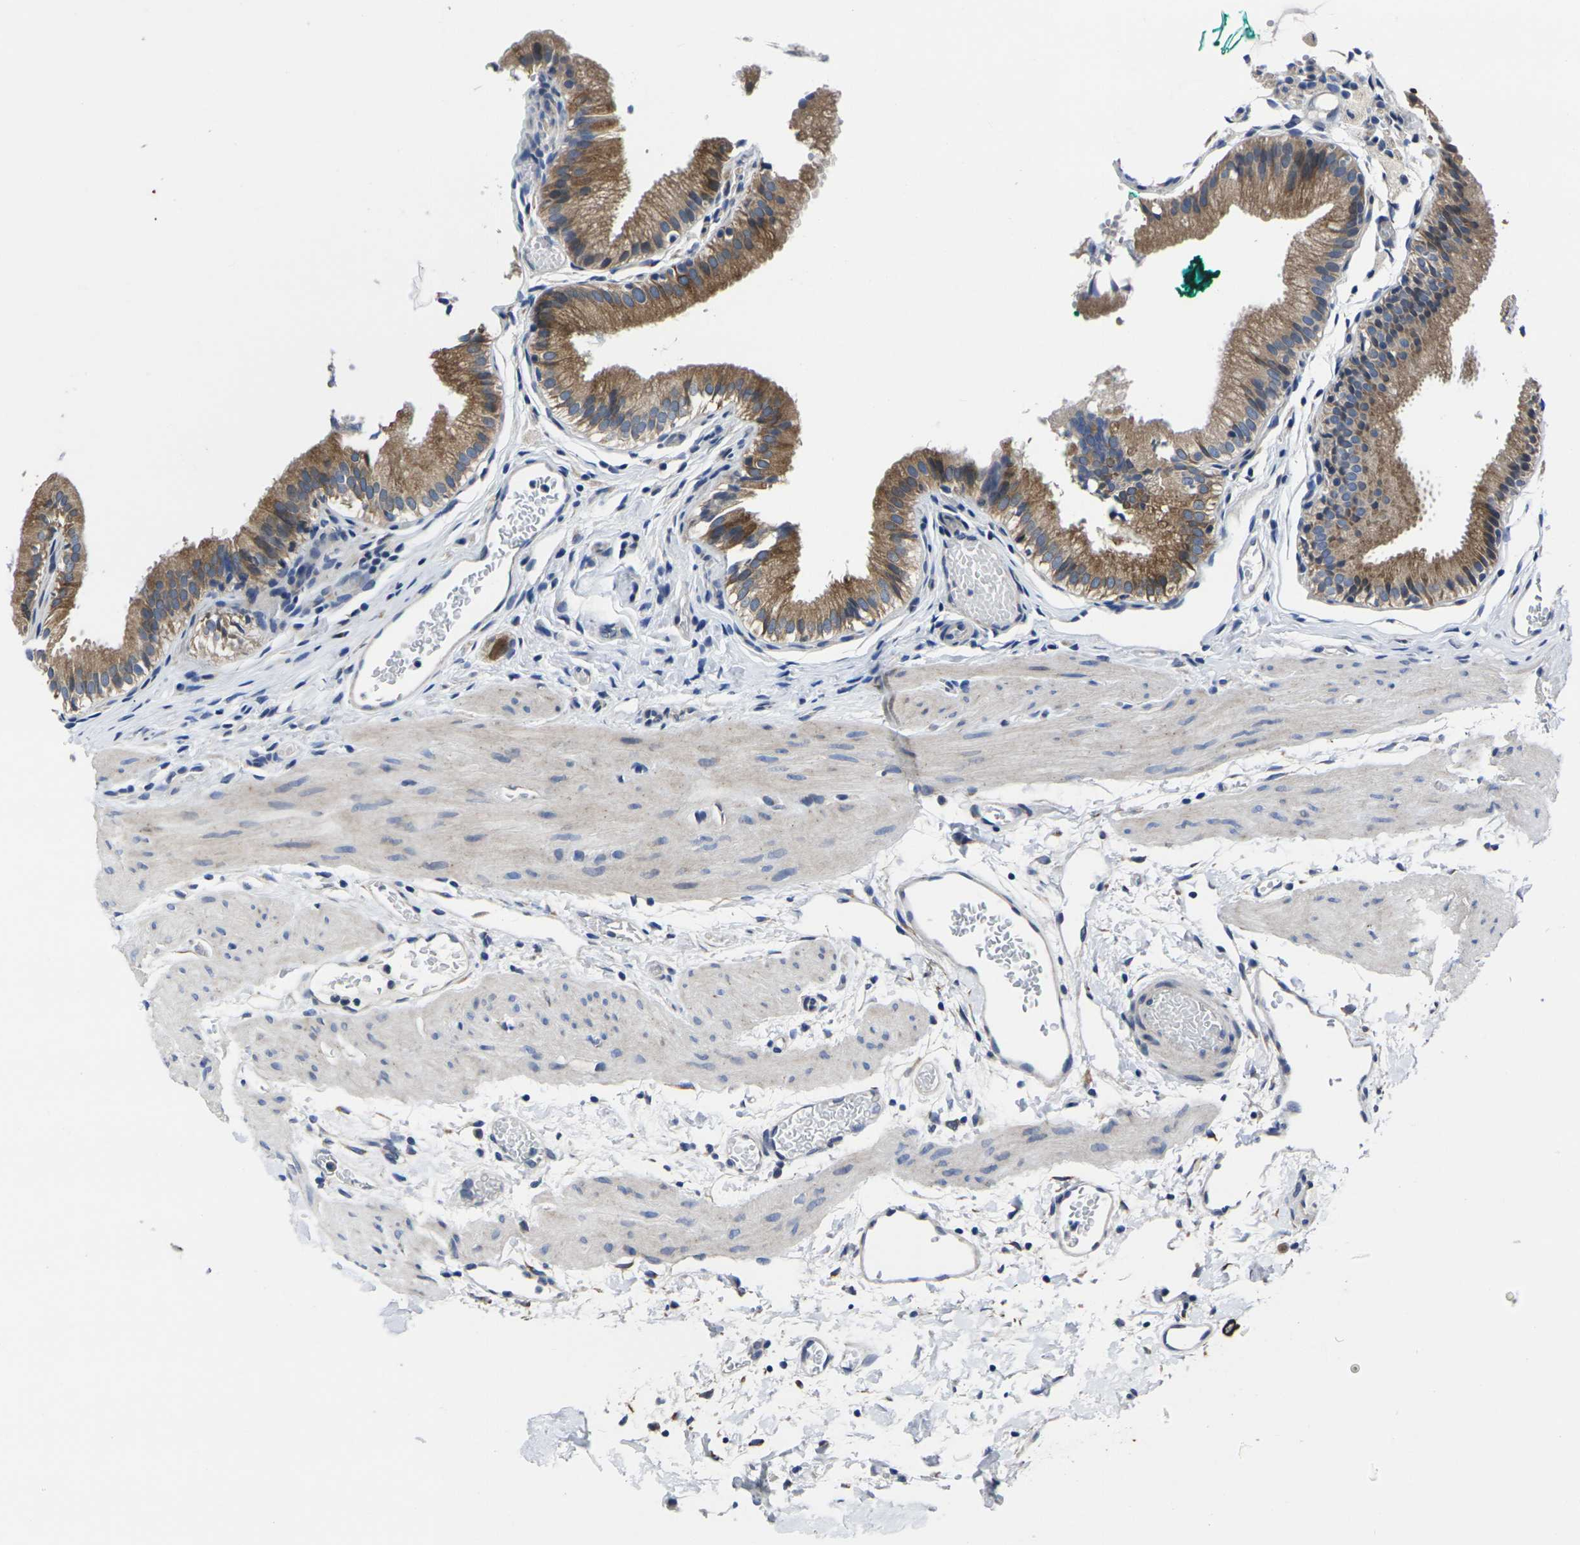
{"staining": {"intensity": "moderate", "quantity": ">75%", "location": "cytoplasmic/membranous"}, "tissue": "gallbladder", "cell_type": "Glandular cells", "image_type": "normal", "snomed": [{"axis": "morphology", "description": "Normal tissue, NOS"}, {"axis": "topography", "description": "Gallbladder"}], "caption": "This is an image of immunohistochemistry staining of normal gallbladder, which shows moderate staining in the cytoplasmic/membranous of glandular cells.", "gene": "CYP2C8", "patient": {"sex": "female", "age": 26}}